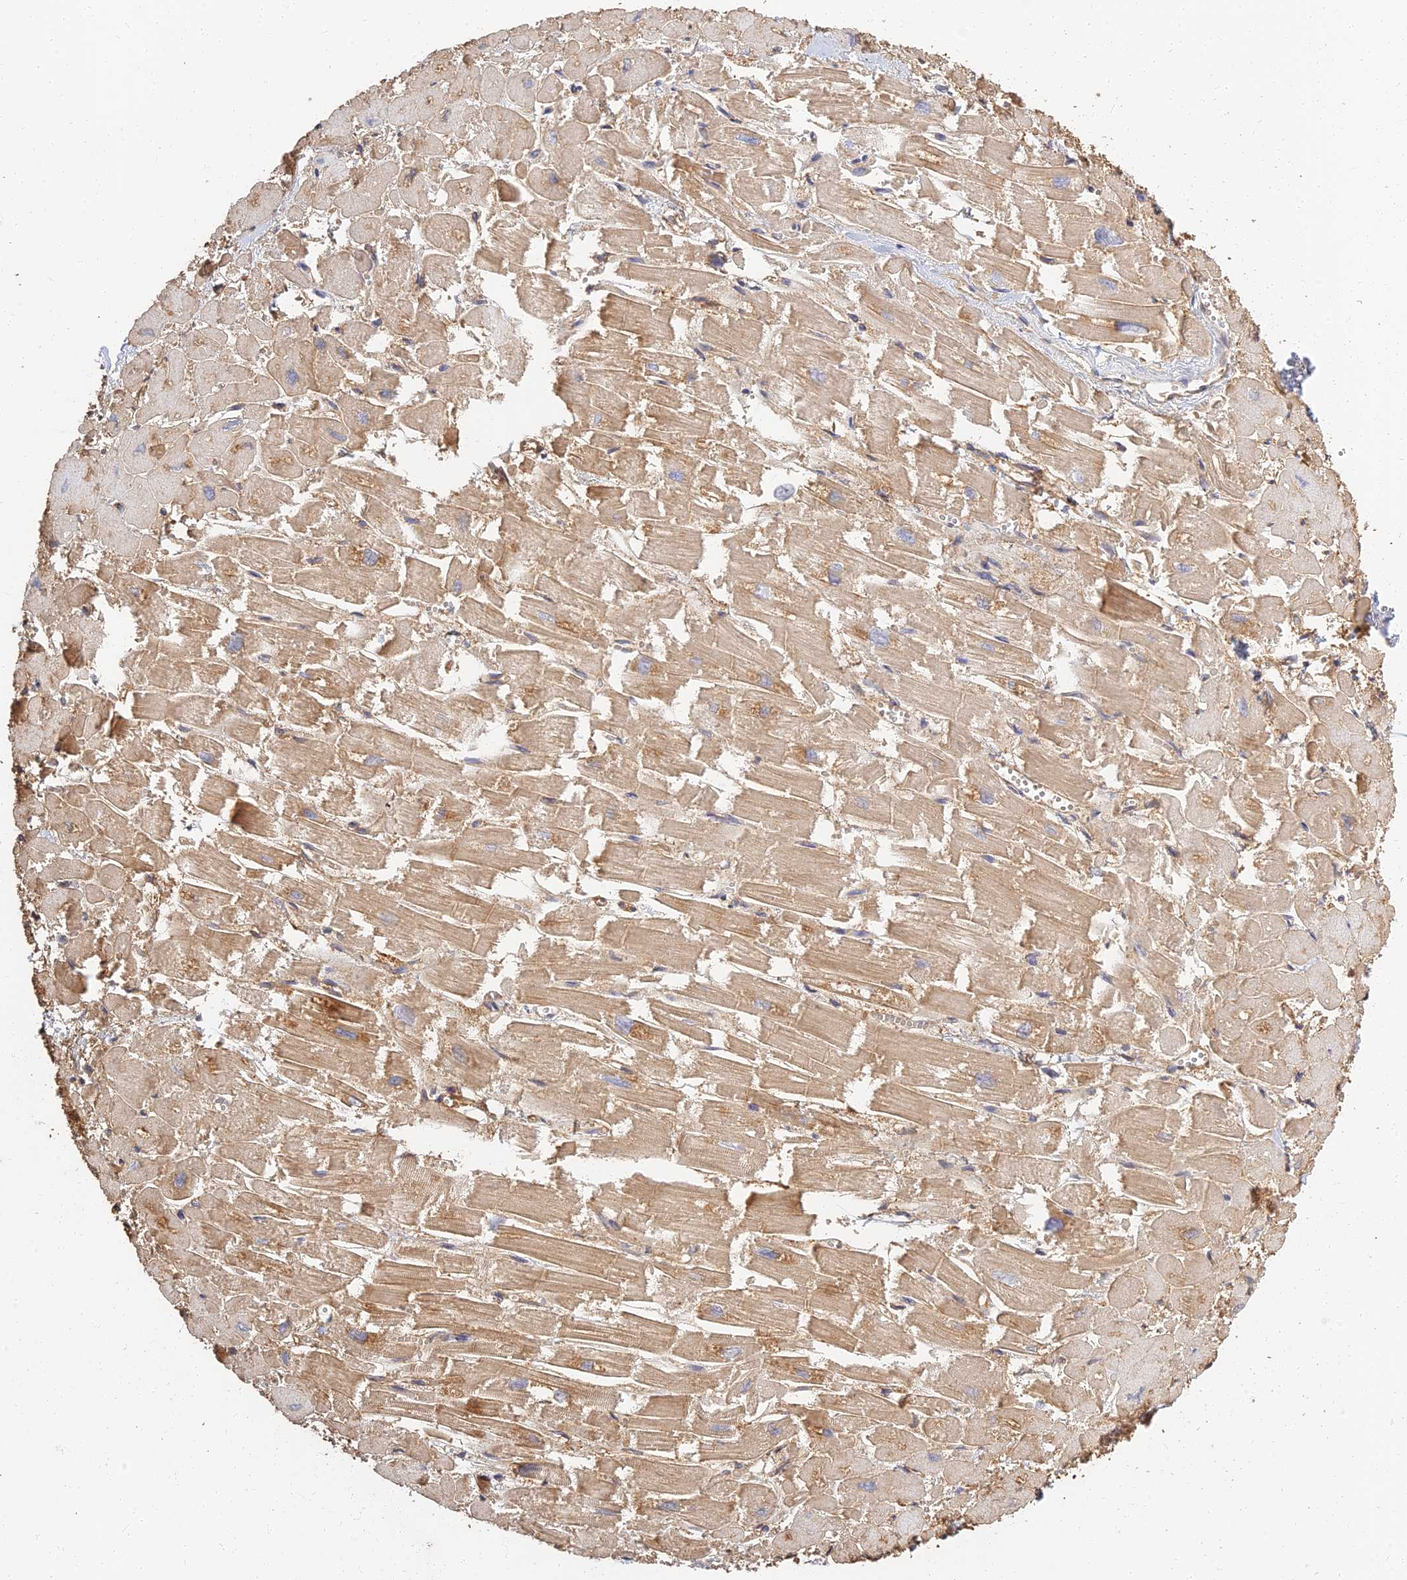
{"staining": {"intensity": "moderate", "quantity": "25%-75%", "location": "cytoplasmic/membranous"}, "tissue": "heart muscle", "cell_type": "Cardiomyocytes", "image_type": "normal", "snomed": [{"axis": "morphology", "description": "Normal tissue, NOS"}, {"axis": "topography", "description": "Heart"}], "caption": "Protein expression analysis of unremarkable heart muscle displays moderate cytoplasmic/membranous staining in about 25%-75% of cardiomyocytes. Nuclei are stained in blue.", "gene": "LRRN3", "patient": {"sex": "male", "age": 54}}